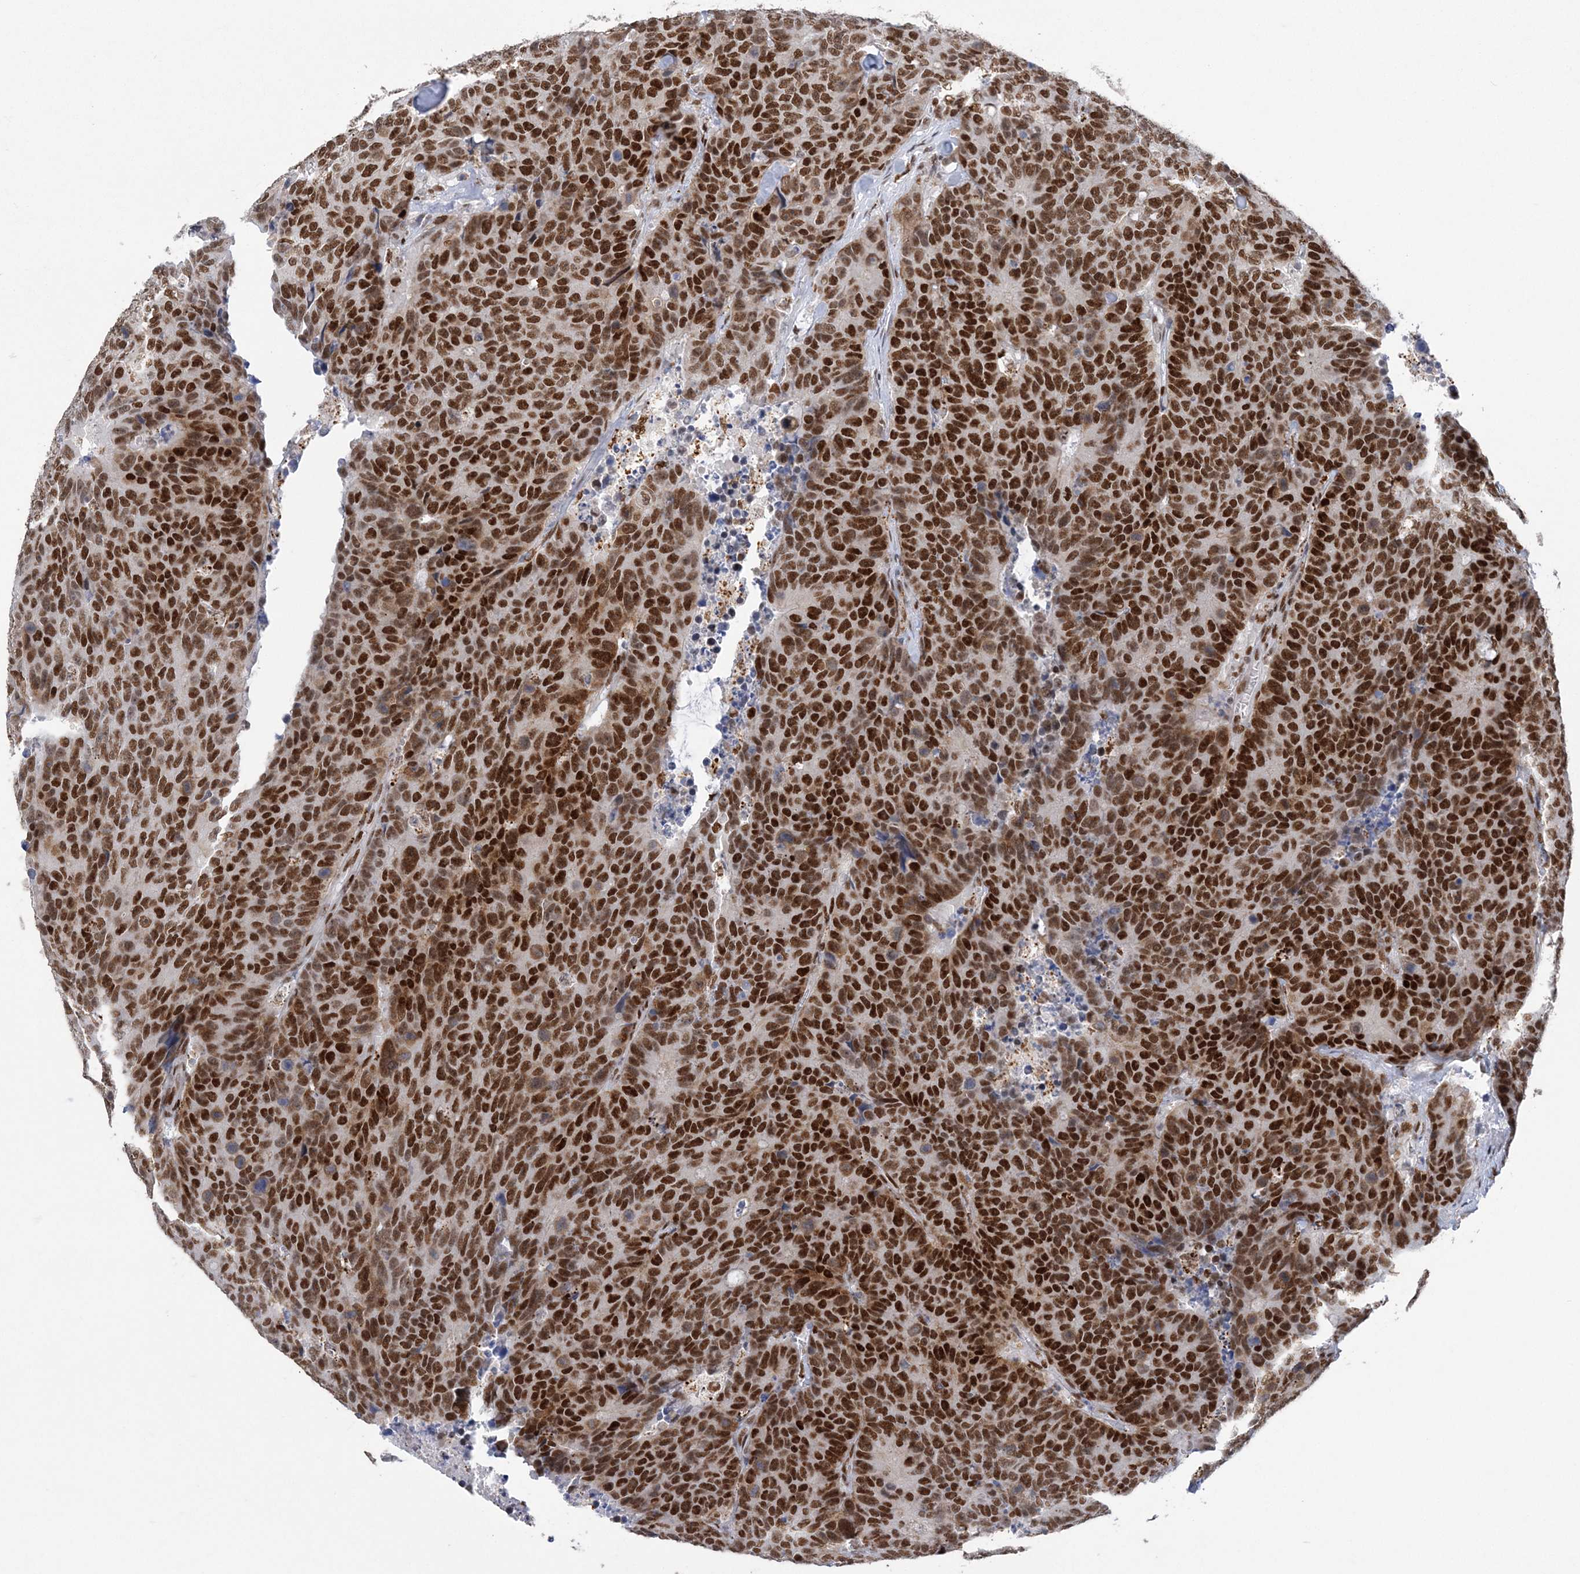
{"staining": {"intensity": "strong", "quantity": ">75%", "location": "nuclear"}, "tissue": "colorectal cancer", "cell_type": "Tumor cells", "image_type": "cancer", "snomed": [{"axis": "morphology", "description": "Adenocarcinoma, NOS"}, {"axis": "topography", "description": "Colon"}], "caption": "A high amount of strong nuclear staining is appreciated in approximately >75% of tumor cells in colorectal adenocarcinoma tissue.", "gene": "ZBTB7A", "patient": {"sex": "female", "age": 86}}